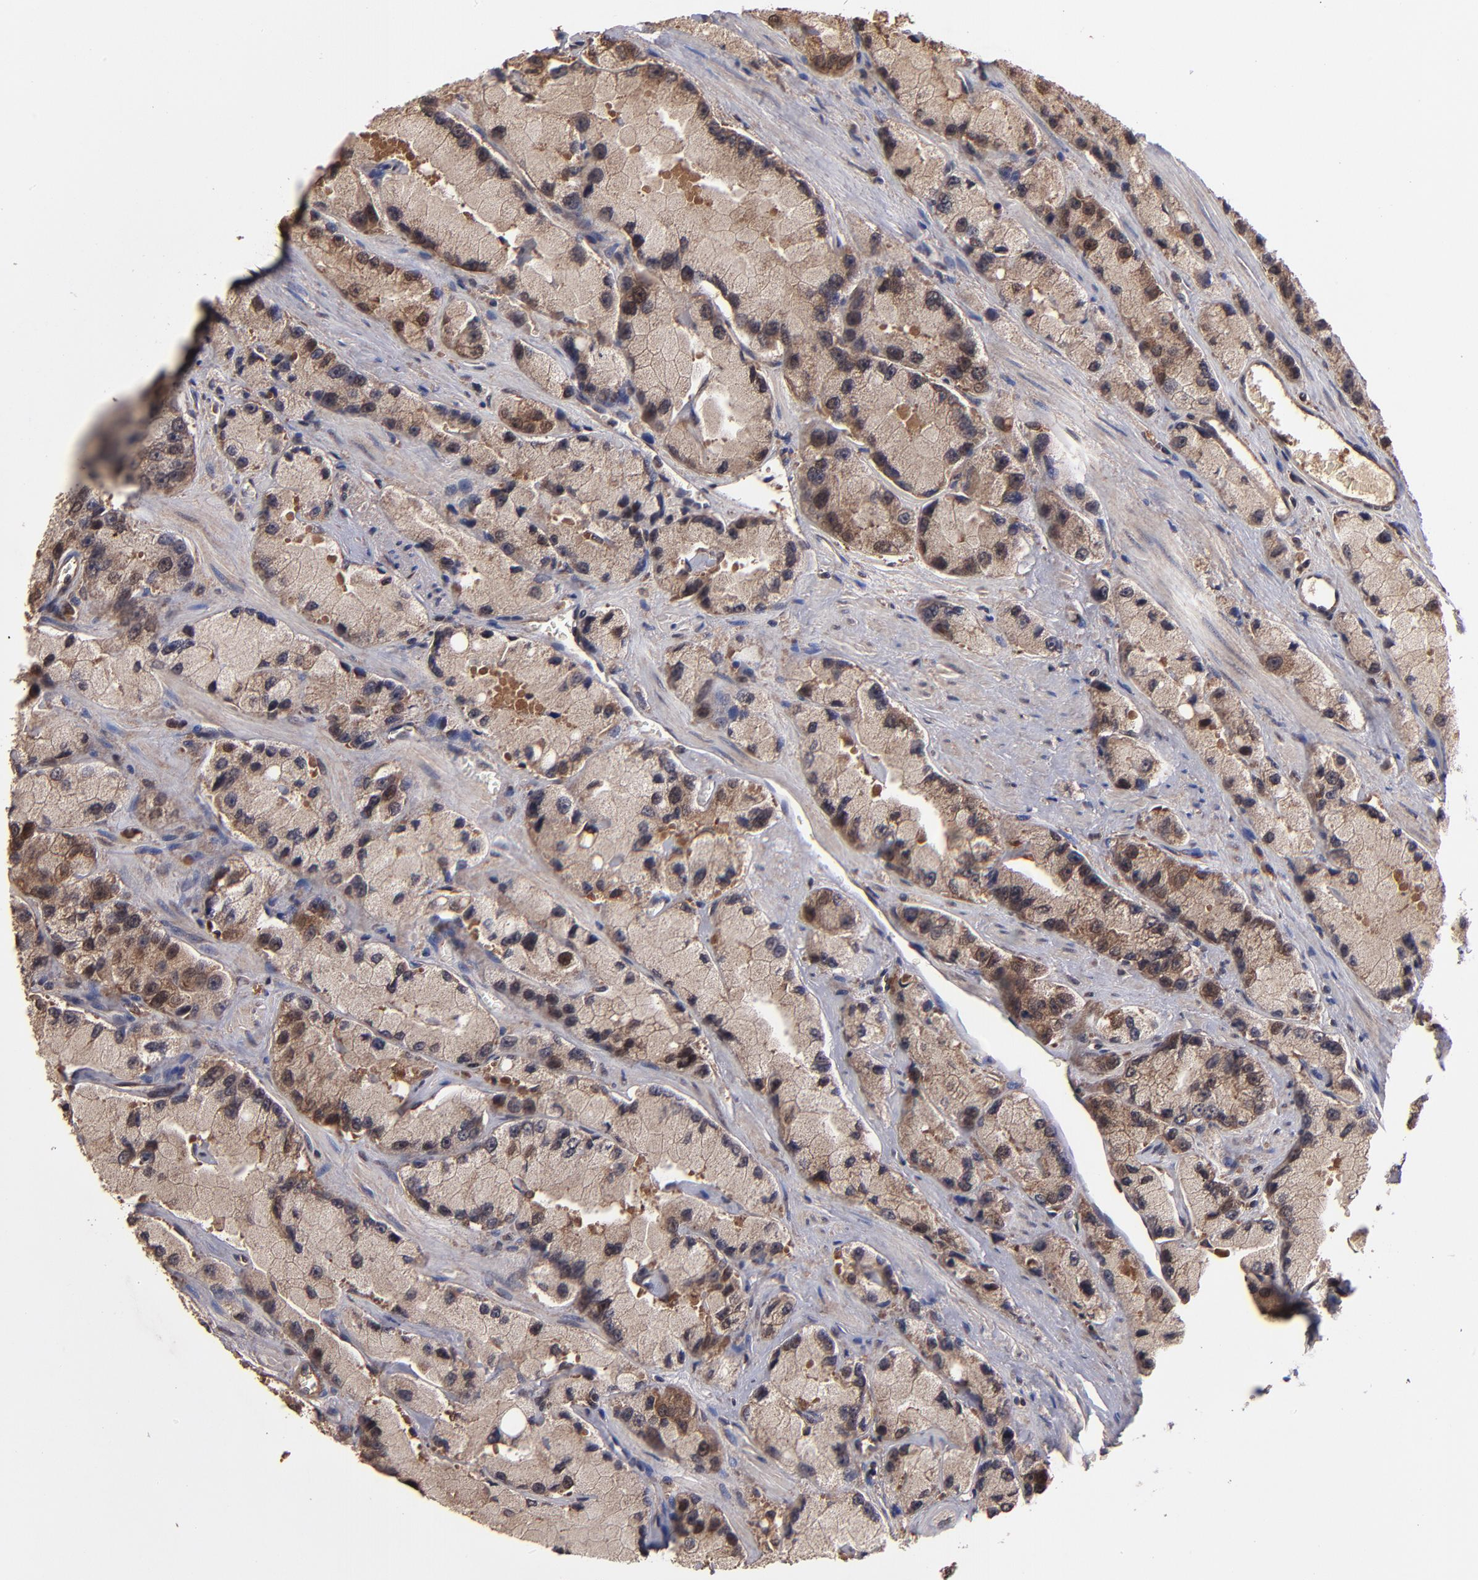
{"staining": {"intensity": "weak", "quantity": ">75%", "location": "cytoplasmic/membranous"}, "tissue": "prostate cancer", "cell_type": "Tumor cells", "image_type": "cancer", "snomed": [{"axis": "morphology", "description": "Adenocarcinoma, High grade"}, {"axis": "topography", "description": "Prostate"}], "caption": "The image displays a brown stain indicating the presence of a protein in the cytoplasmic/membranous of tumor cells in prostate cancer (adenocarcinoma (high-grade)).", "gene": "NFE2L2", "patient": {"sex": "male", "age": 58}}